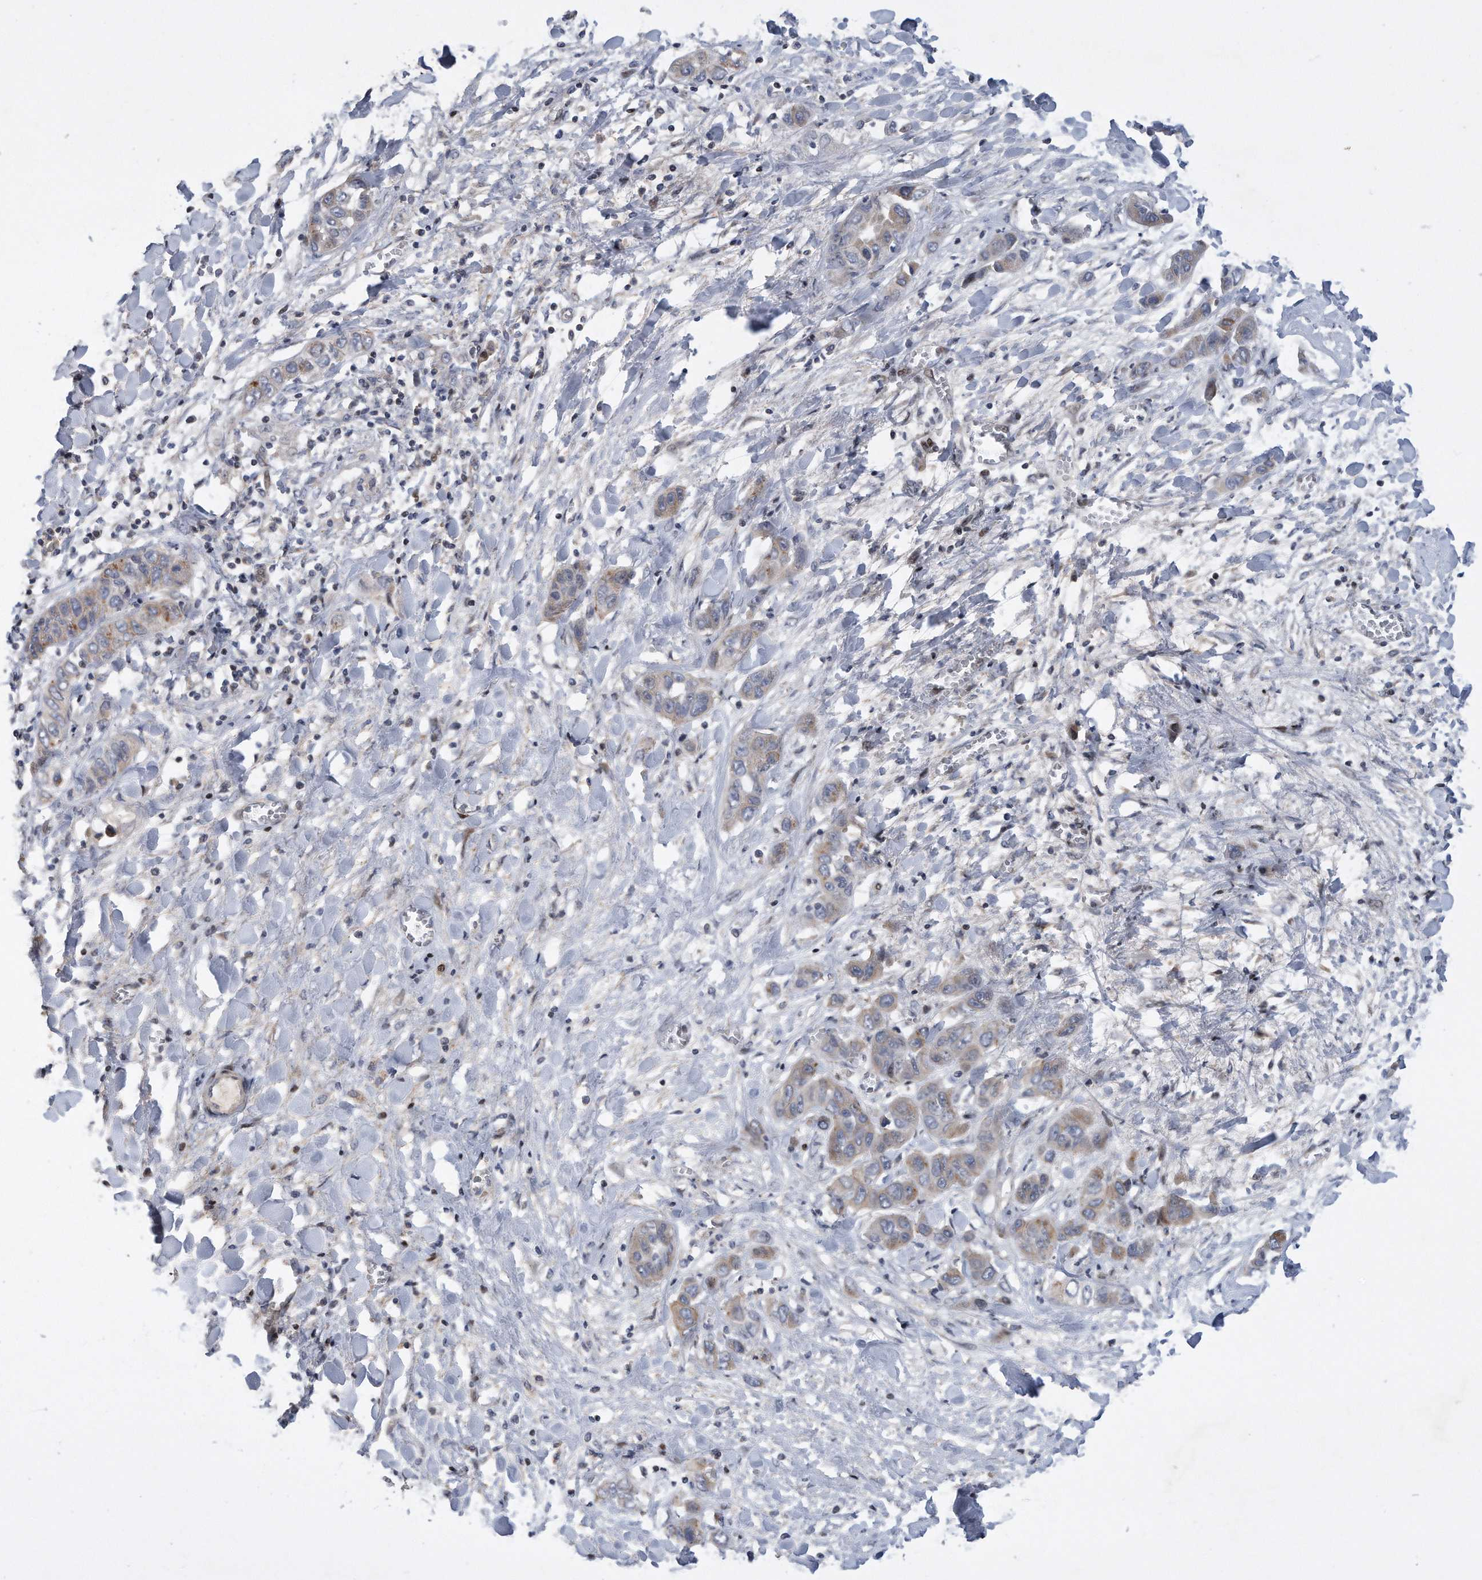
{"staining": {"intensity": "weak", "quantity": "25%-75%", "location": "cytoplasmic/membranous"}, "tissue": "liver cancer", "cell_type": "Tumor cells", "image_type": "cancer", "snomed": [{"axis": "morphology", "description": "Cholangiocarcinoma"}, {"axis": "topography", "description": "Liver"}], "caption": "High-magnification brightfield microscopy of liver cholangiocarcinoma stained with DAB (3,3'-diaminobenzidine) (brown) and counterstained with hematoxylin (blue). tumor cells exhibit weak cytoplasmic/membranous positivity is present in about25%-75% of cells.", "gene": "CDH12", "patient": {"sex": "female", "age": 52}}